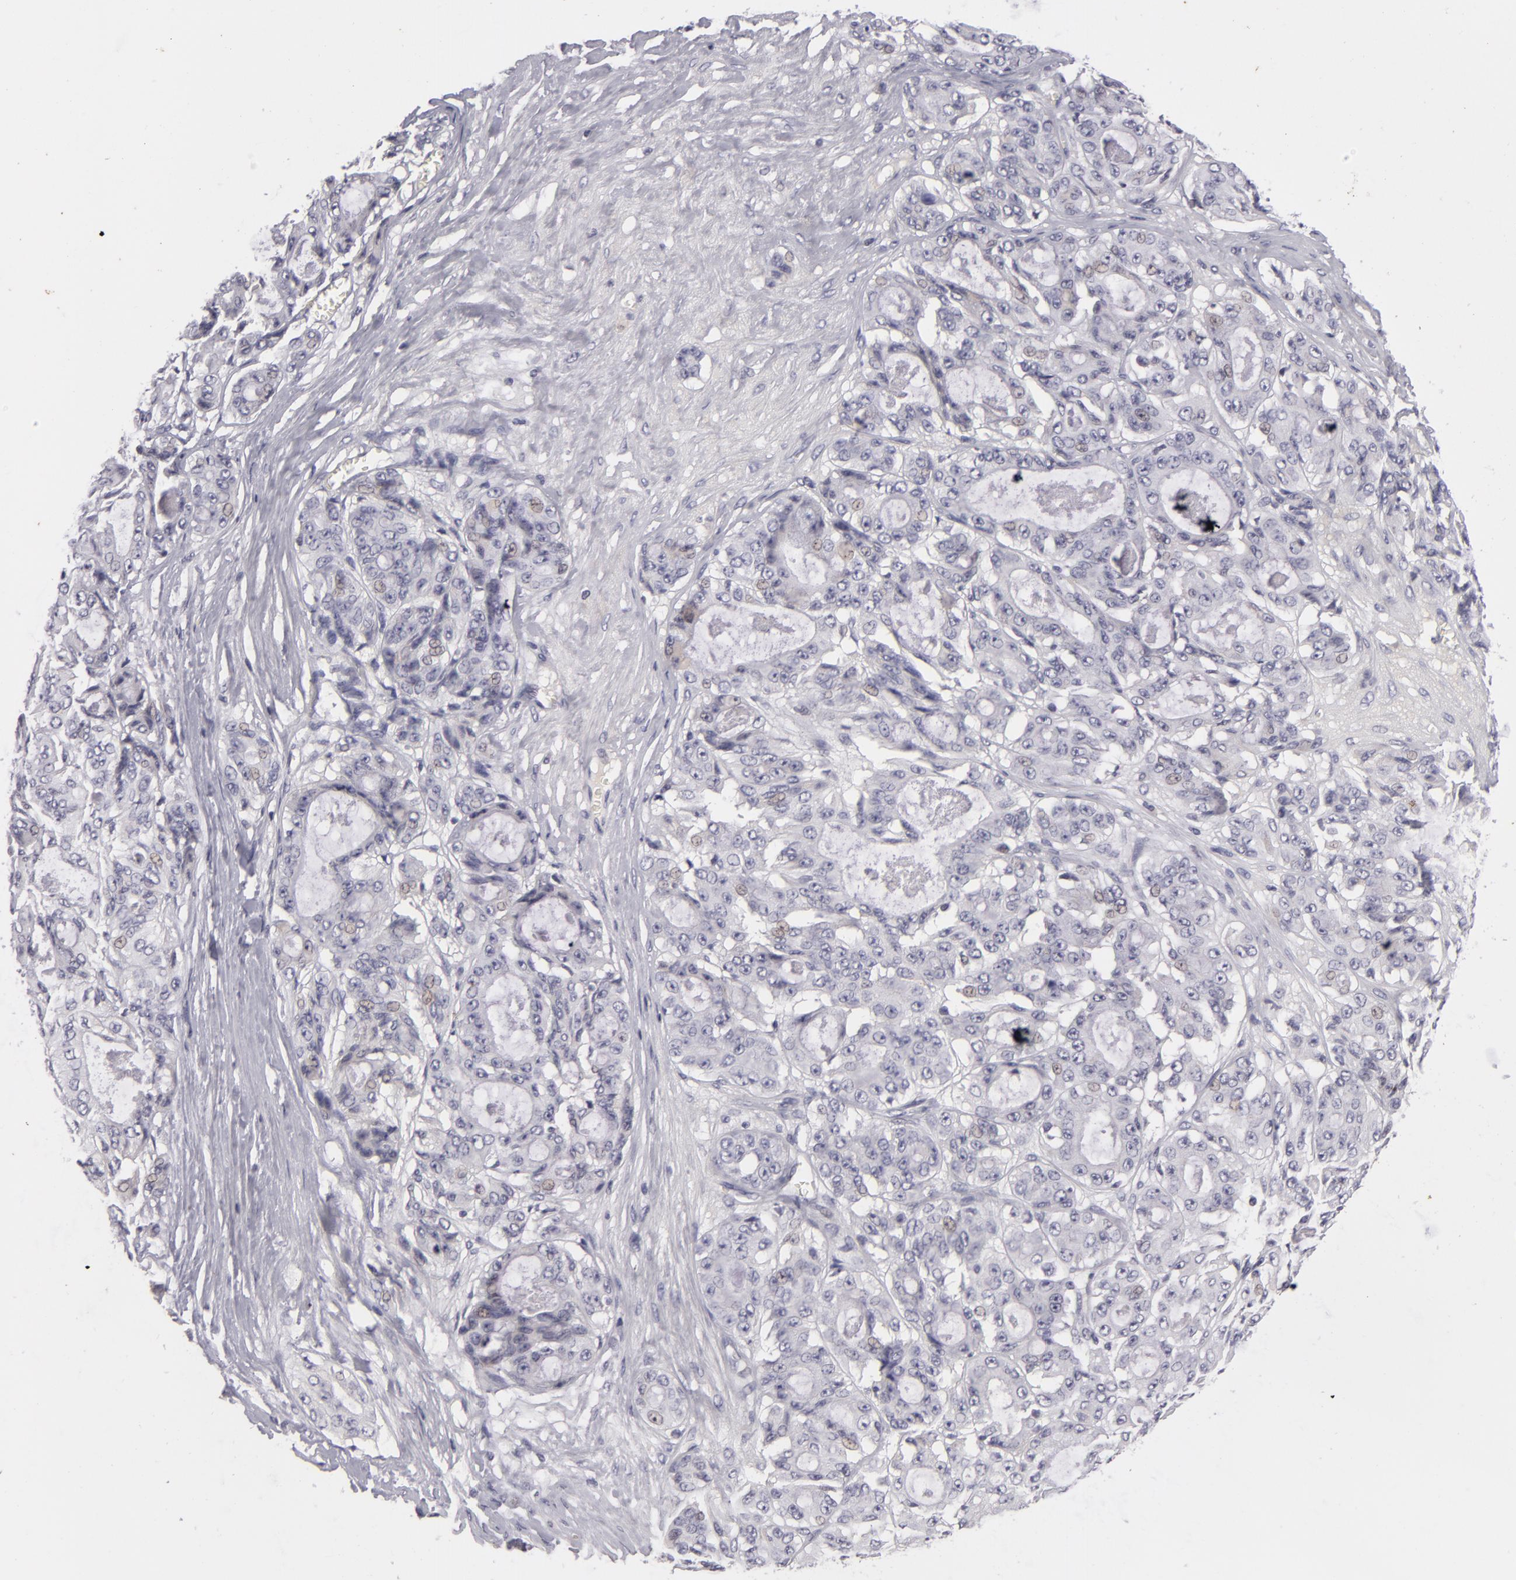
{"staining": {"intensity": "negative", "quantity": "none", "location": "none"}, "tissue": "ovarian cancer", "cell_type": "Tumor cells", "image_type": "cancer", "snomed": [{"axis": "morphology", "description": "Carcinoma, endometroid"}, {"axis": "topography", "description": "Ovary"}], "caption": "Immunohistochemistry image of ovarian cancer (endometroid carcinoma) stained for a protein (brown), which demonstrates no staining in tumor cells.", "gene": "NLGN4X", "patient": {"sex": "female", "age": 61}}